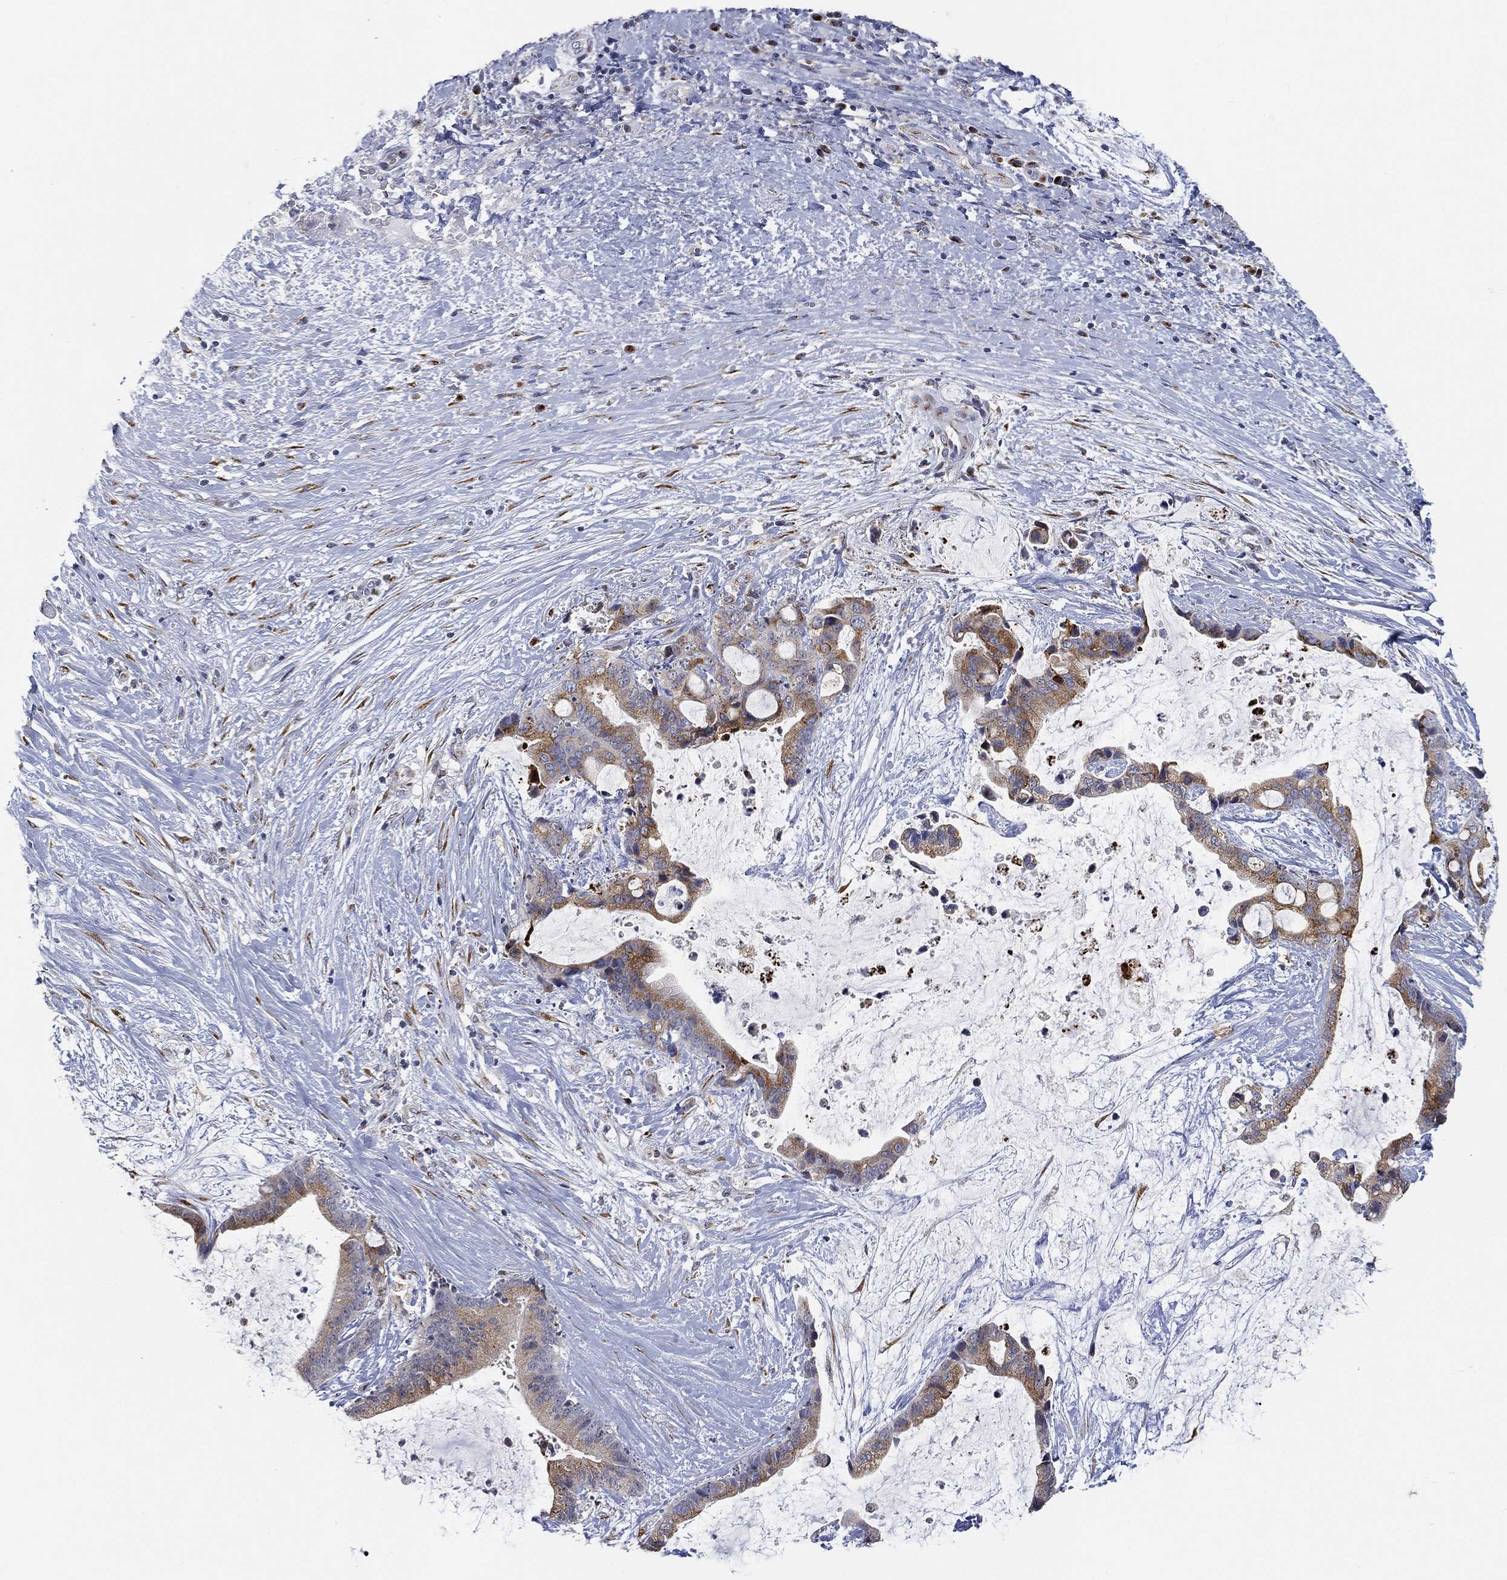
{"staining": {"intensity": "moderate", "quantity": ">75%", "location": "cytoplasmic/membranous"}, "tissue": "liver cancer", "cell_type": "Tumor cells", "image_type": "cancer", "snomed": [{"axis": "morphology", "description": "Cholangiocarcinoma"}, {"axis": "topography", "description": "Liver"}], "caption": "Immunohistochemistry (DAB) staining of human cholangiocarcinoma (liver) displays moderate cytoplasmic/membranous protein positivity in about >75% of tumor cells. (IHC, brightfield microscopy, high magnification).", "gene": "TICAM1", "patient": {"sex": "female", "age": 73}}